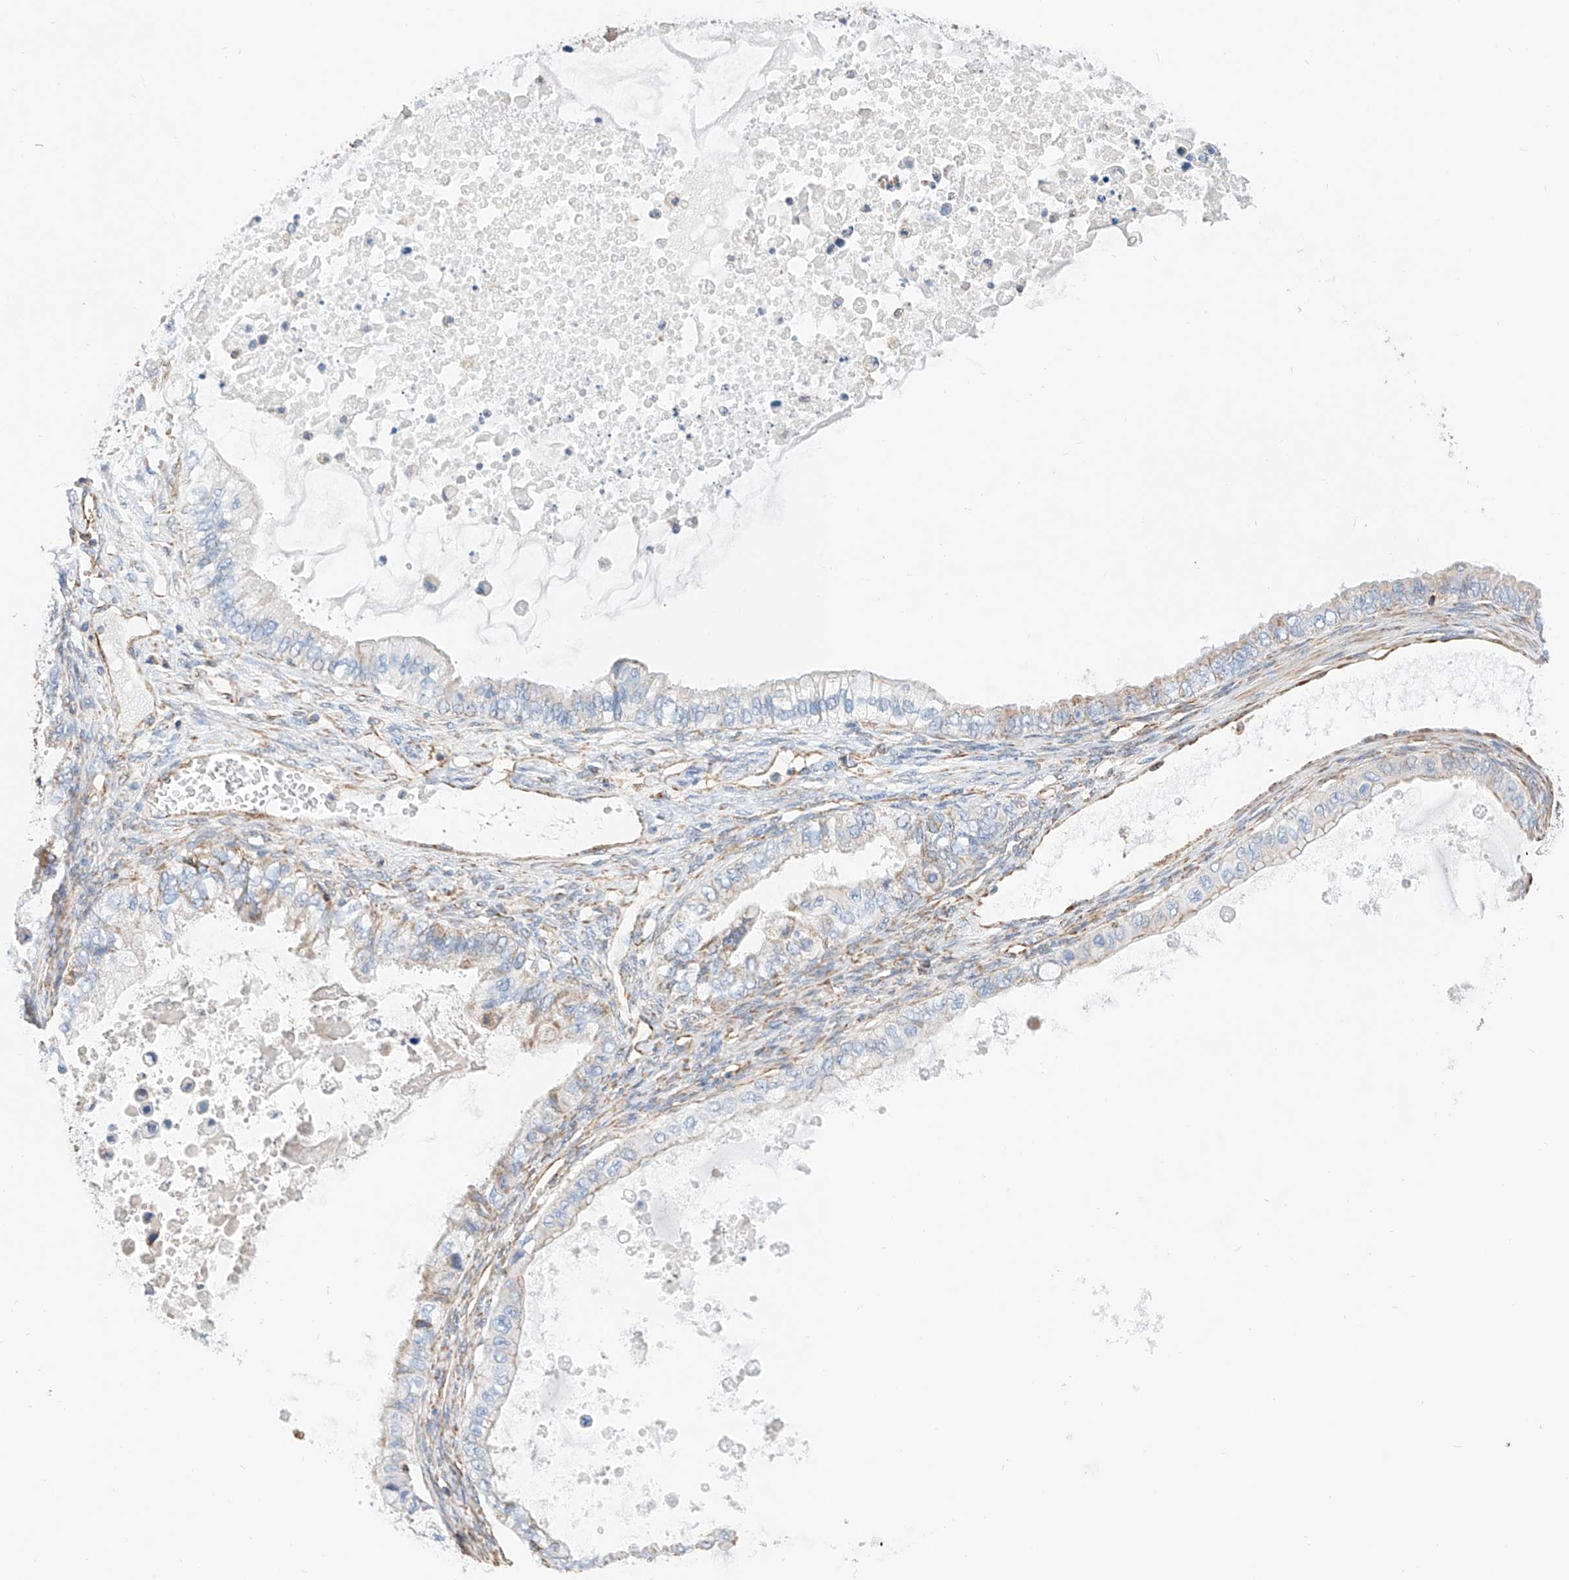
{"staining": {"intensity": "negative", "quantity": "none", "location": "none"}, "tissue": "ovarian cancer", "cell_type": "Tumor cells", "image_type": "cancer", "snomed": [{"axis": "morphology", "description": "Cystadenocarcinoma, mucinous, NOS"}, {"axis": "topography", "description": "Ovary"}], "caption": "An image of human ovarian cancer is negative for staining in tumor cells.", "gene": "NDUFV3", "patient": {"sex": "female", "age": 80}}